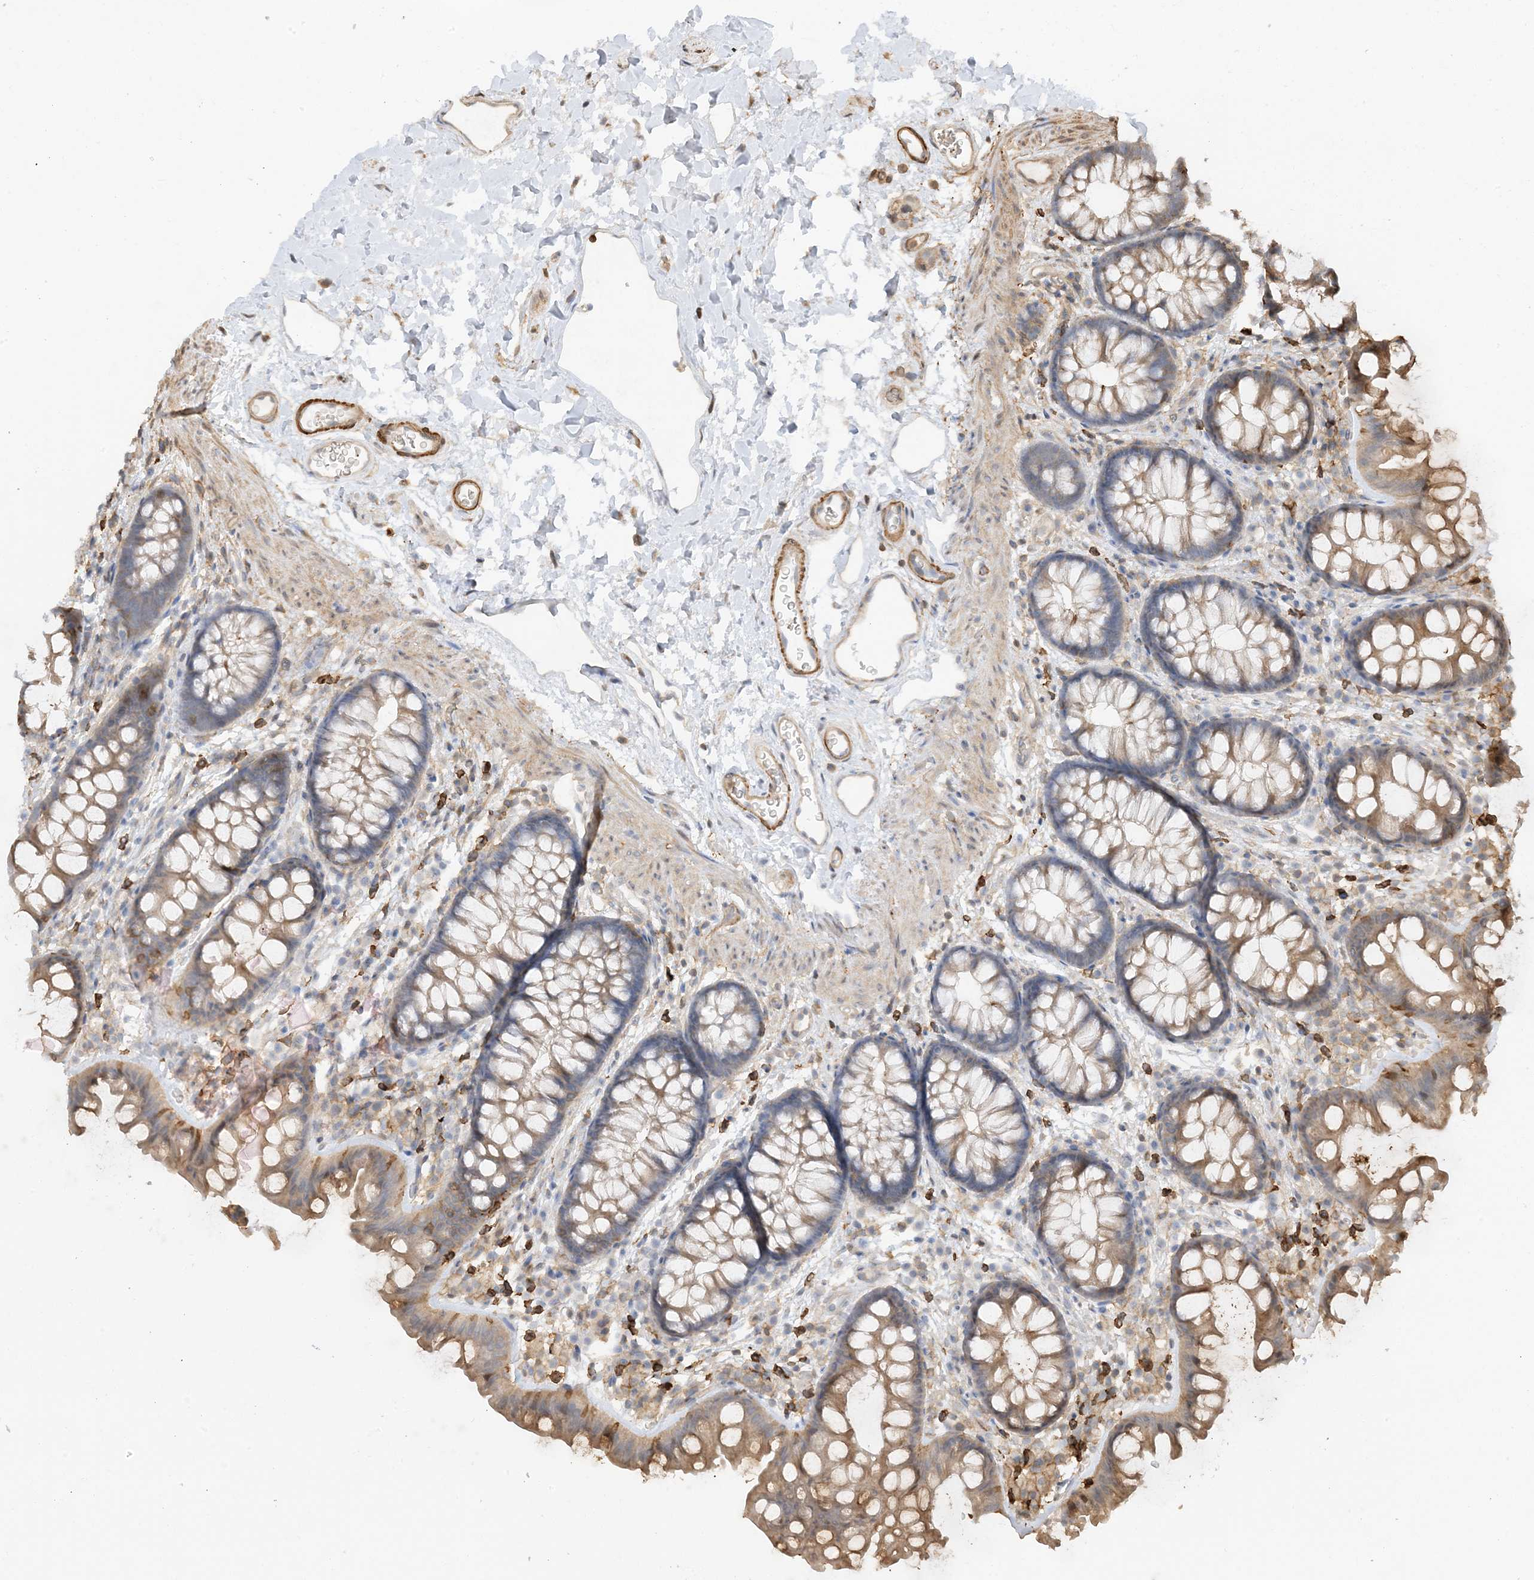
{"staining": {"intensity": "moderate", "quantity": ">75%", "location": "cytoplasmic/membranous"}, "tissue": "colon", "cell_type": "Endothelial cells", "image_type": "normal", "snomed": [{"axis": "morphology", "description": "Normal tissue, NOS"}, {"axis": "topography", "description": "Colon"}], "caption": "Colon stained for a protein (brown) displays moderate cytoplasmic/membranous positive positivity in approximately >75% of endothelial cells.", "gene": "PHACTR2", "patient": {"sex": "female", "age": 62}}